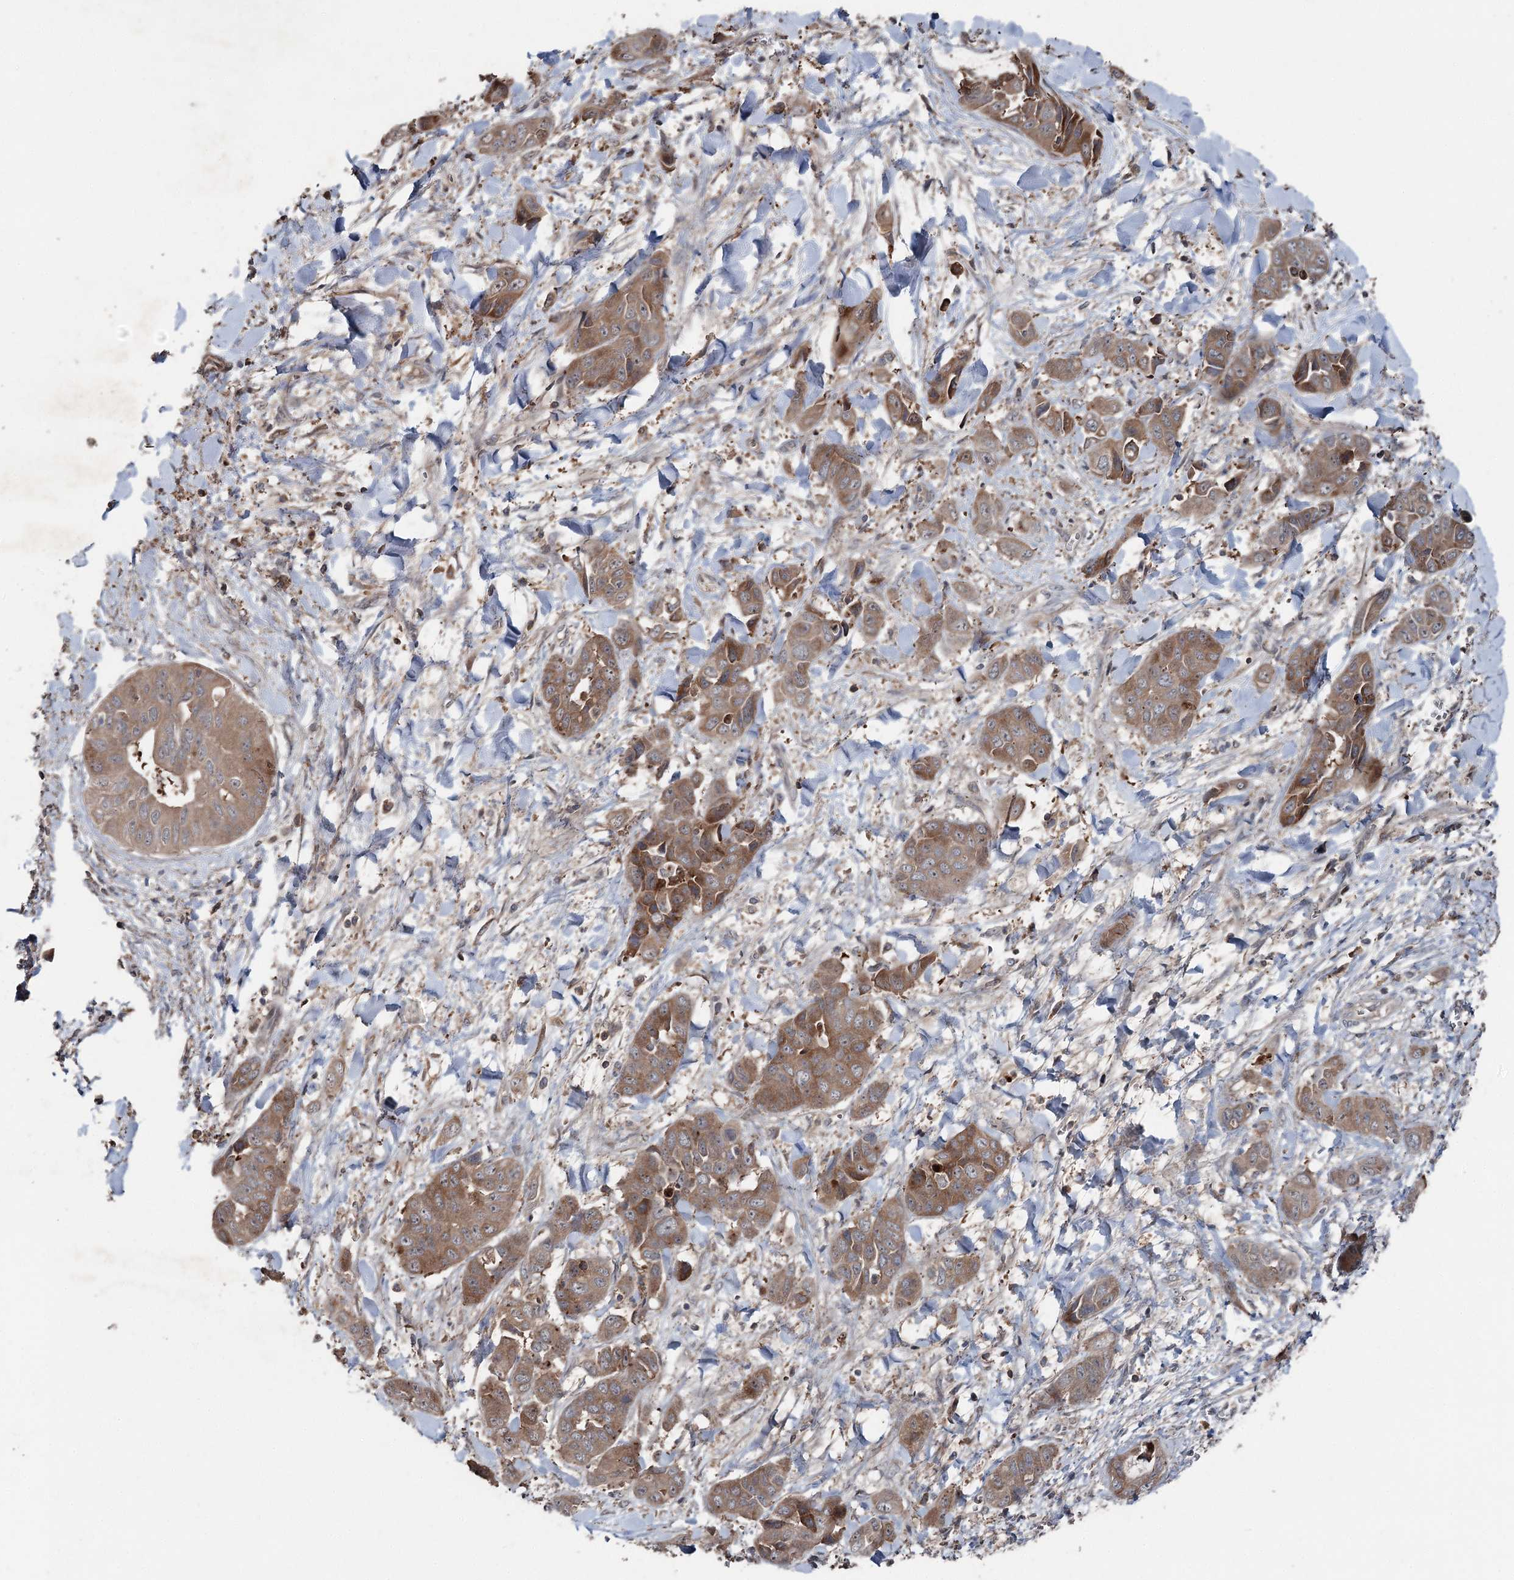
{"staining": {"intensity": "moderate", "quantity": ">75%", "location": "cytoplasmic/membranous"}, "tissue": "liver cancer", "cell_type": "Tumor cells", "image_type": "cancer", "snomed": [{"axis": "morphology", "description": "Cholangiocarcinoma"}, {"axis": "topography", "description": "Liver"}], "caption": "Immunohistochemical staining of liver cancer (cholangiocarcinoma) displays moderate cytoplasmic/membranous protein expression in about >75% of tumor cells.", "gene": "MAPK8IP2", "patient": {"sex": "female", "age": 52}}